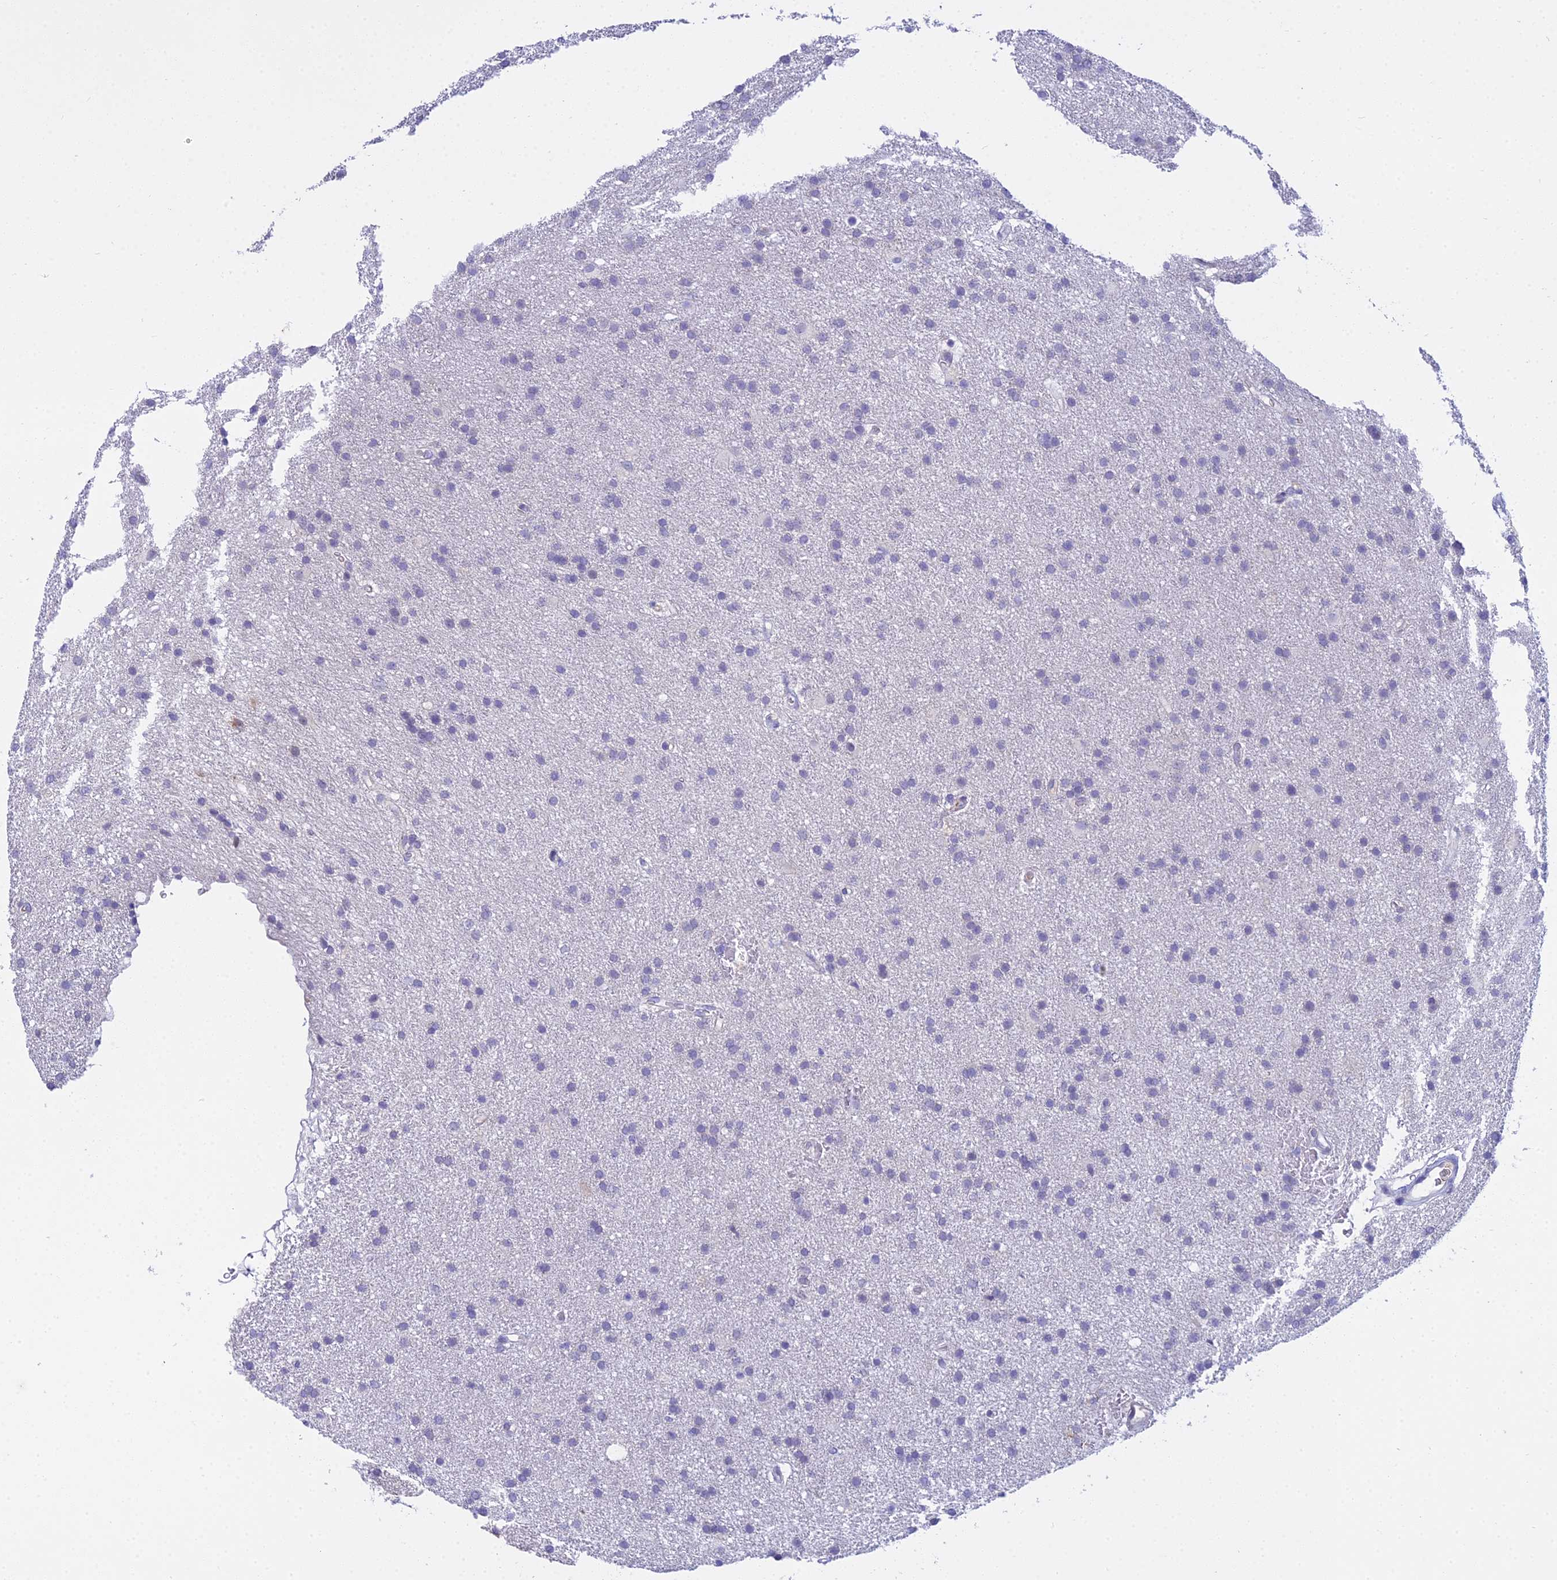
{"staining": {"intensity": "negative", "quantity": "none", "location": "none"}, "tissue": "glioma", "cell_type": "Tumor cells", "image_type": "cancer", "snomed": [{"axis": "morphology", "description": "Glioma, malignant, High grade"}, {"axis": "topography", "description": "Brain"}], "caption": "IHC of human glioma displays no expression in tumor cells.", "gene": "ZMIZ1", "patient": {"sex": "male", "age": 77}}